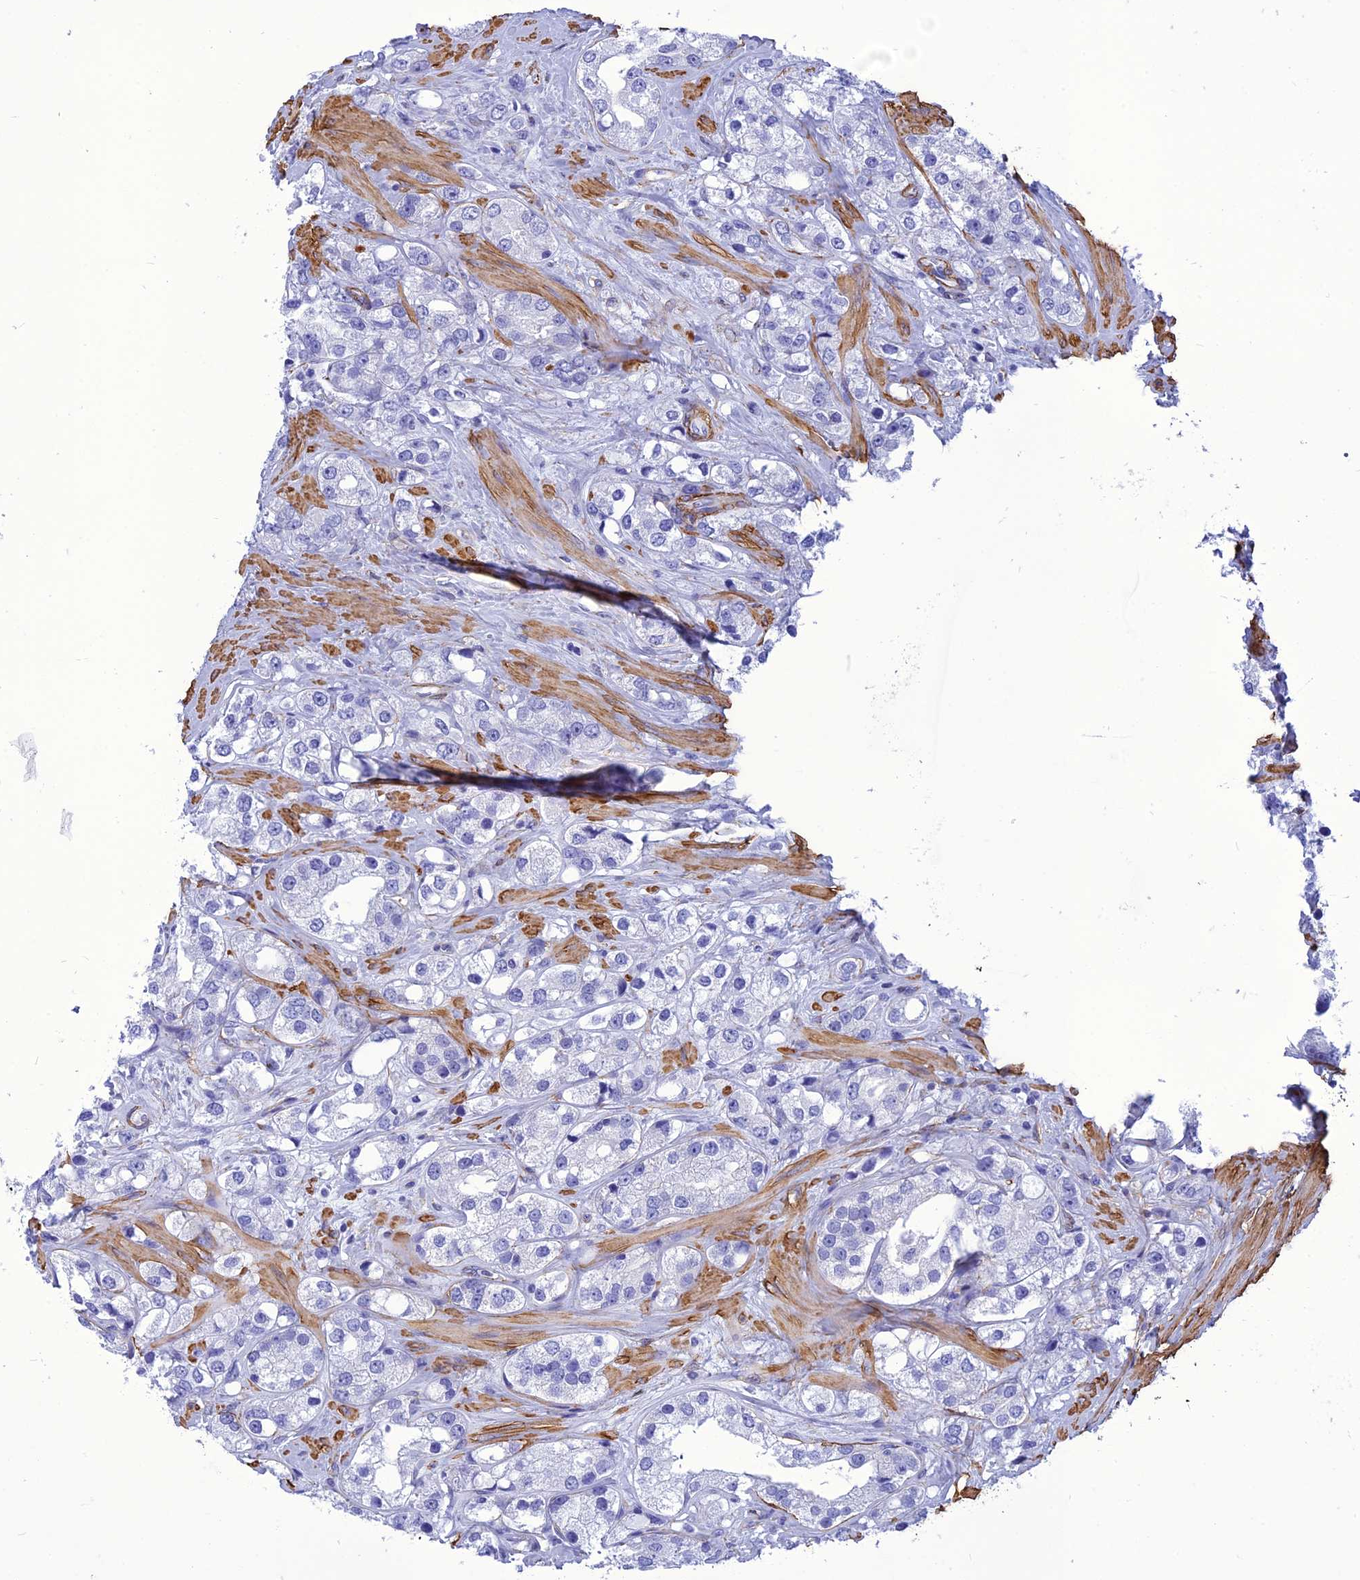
{"staining": {"intensity": "negative", "quantity": "none", "location": "none"}, "tissue": "prostate cancer", "cell_type": "Tumor cells", "image_type": "cancer", "snomed": [{"axis": "morphology", "description": "Adenocarcinoma, NOS"}, {"axis": "topography", "description": "Prostate"}], "caption": "Tumor cells show no significant protein expression in prostate cancer. (DAB IHC with hematoxylin counter stain).", "gene": "NKD1", "patient": {"sex": "male", "age": 79}}